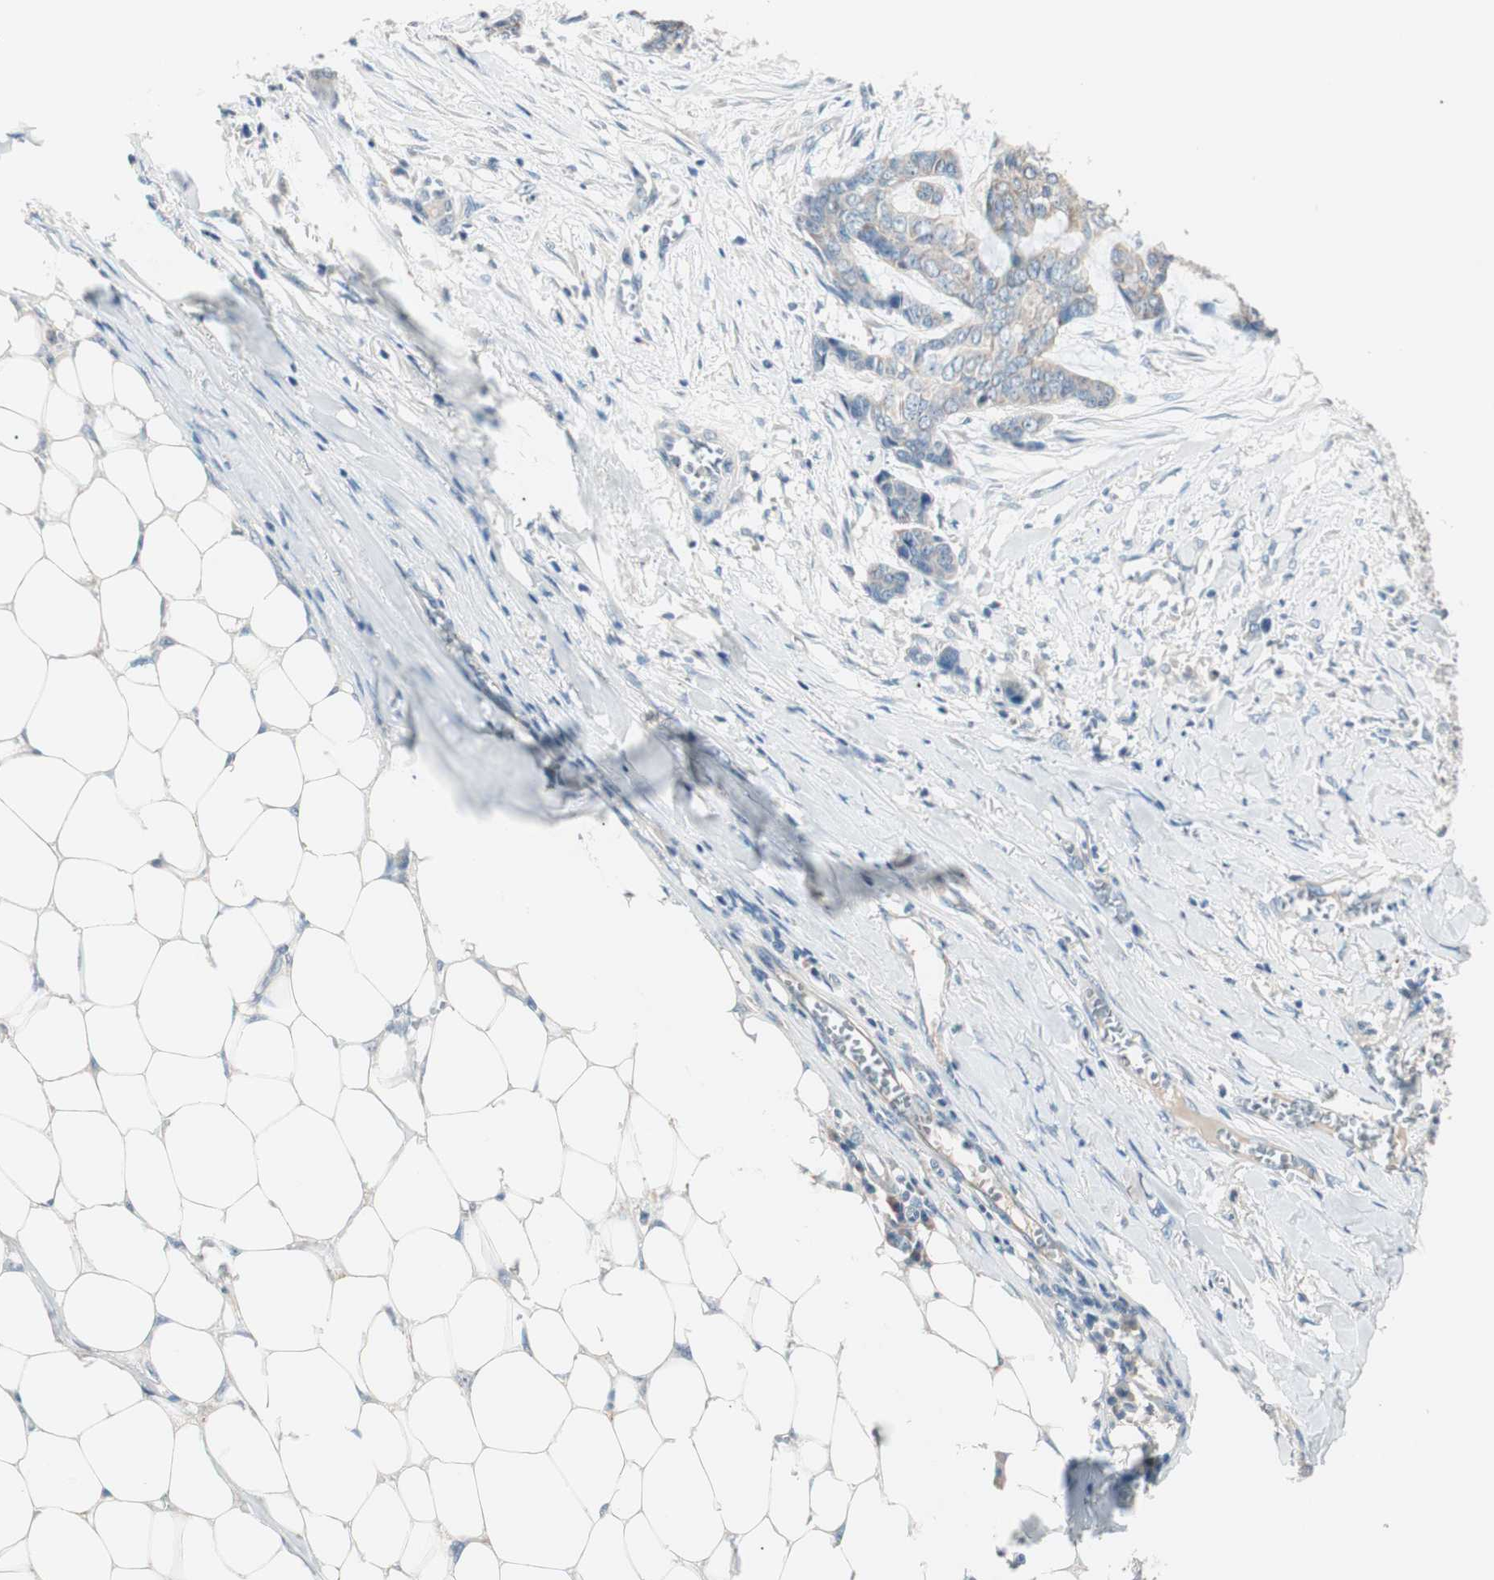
{"staining": {"intensity": "weak", "quantity": "25%-75%", "location": "cytoplasmic/membranous"}, "tissue": "skin cancer", "cell_type": "Tumor cells", "image_type": "cancer", "snomed": [{"axis": "morphology", "description": "Basal cell carcinoma"}, {"axis": "topography", "description": "Skin"}], "caption": "The micrograph exhibits staining of skin basal cell carcinoma, revealing weak cytoplasmic/membranous protein positivity (brown color) within tumor cells.", "gene": "RAD54B", "patient": {"sex": "female", "age": 64}}